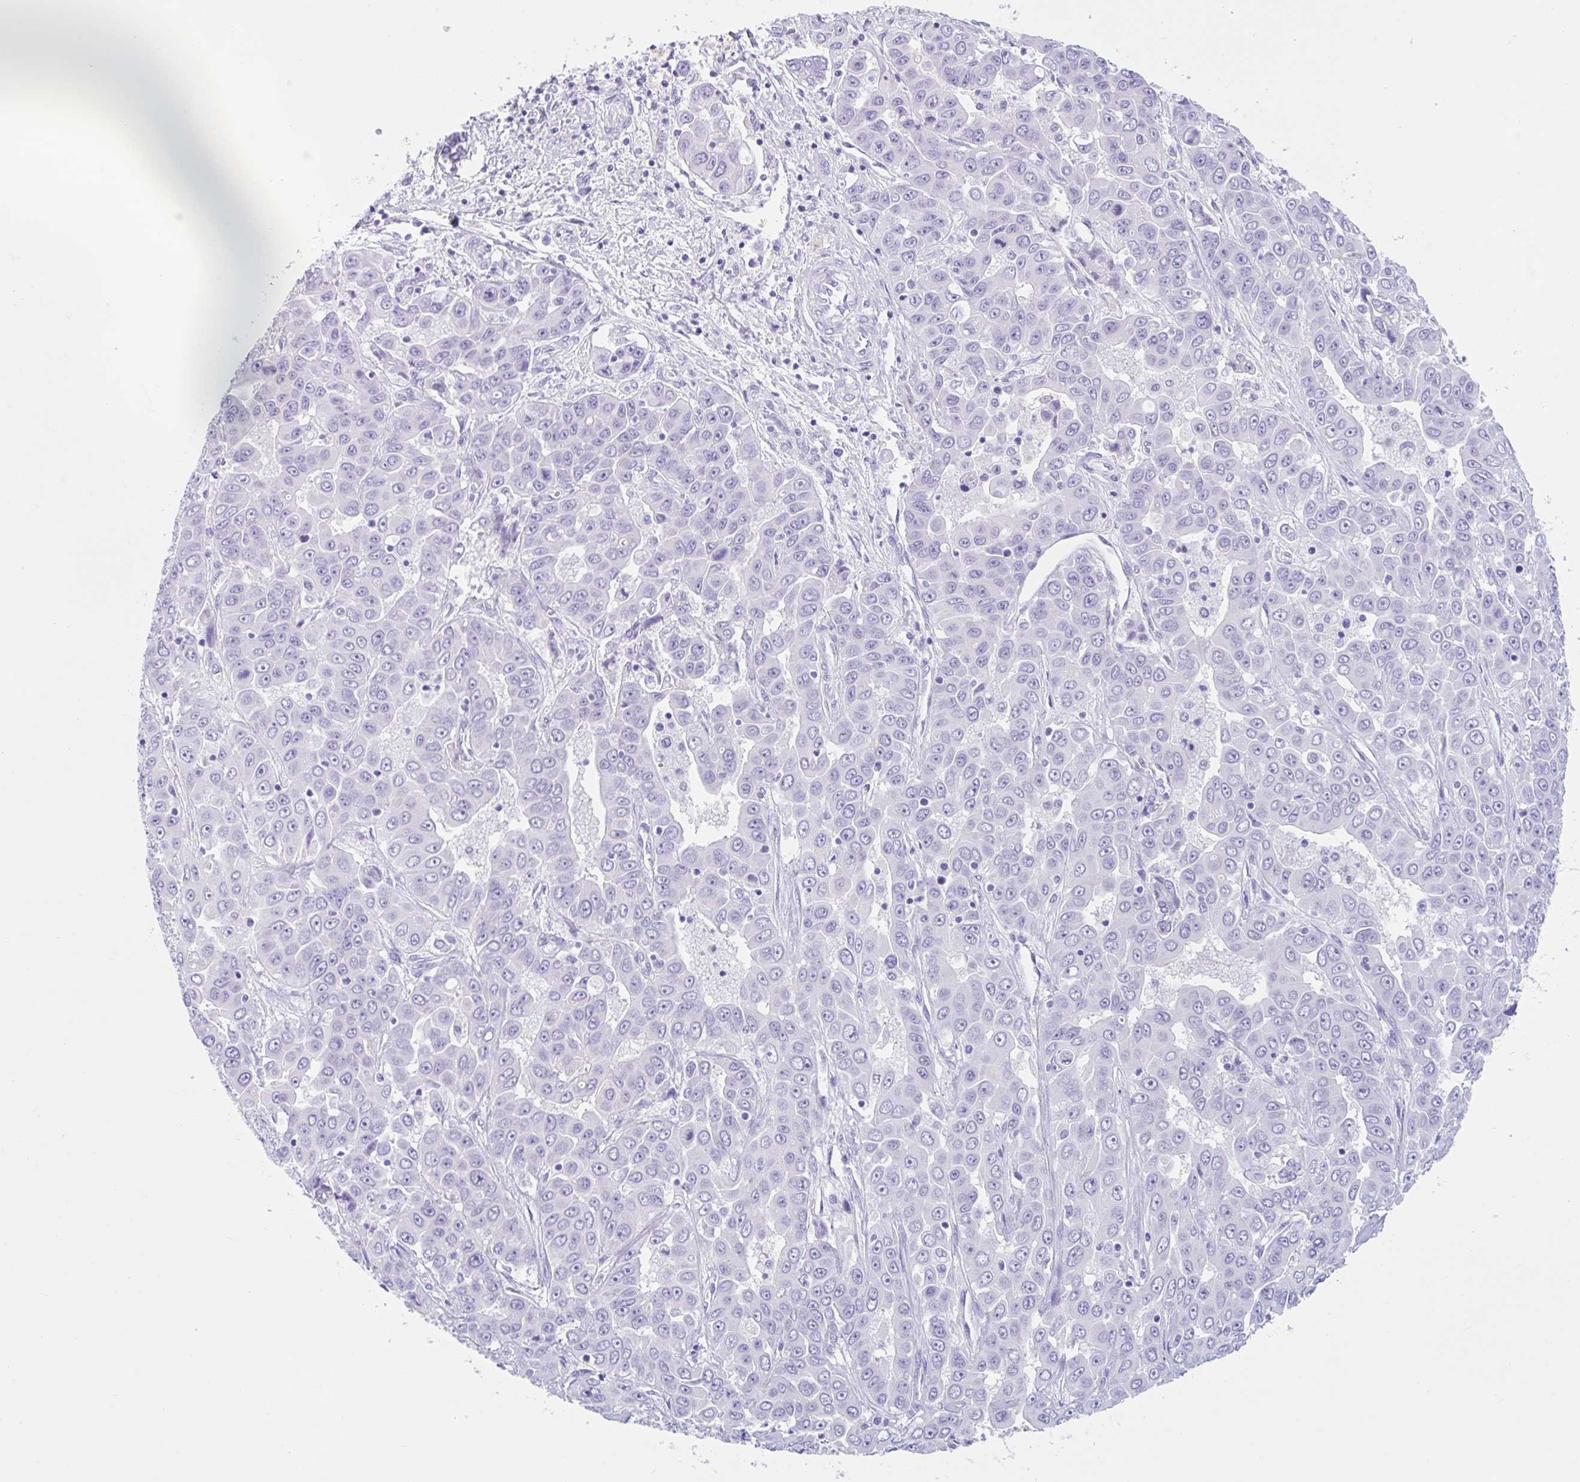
{"staining": {"intensity": "negative", "quantity": "none", "location": "none"}, "tissue": "liver cancer", "cell_type": "Tumor cells", "image_type": "cancer", "snomed": [{"axis": "morphology", "description": "Cholangiocarcinoma"}, {"axis": "topography", "description": "Liver"}], "caption": "The photomicrograph demonstrates no staining of tumor cells in liver cancer.", "gene": "CPTP", "patient": {"sex": "female", "age": 52}}